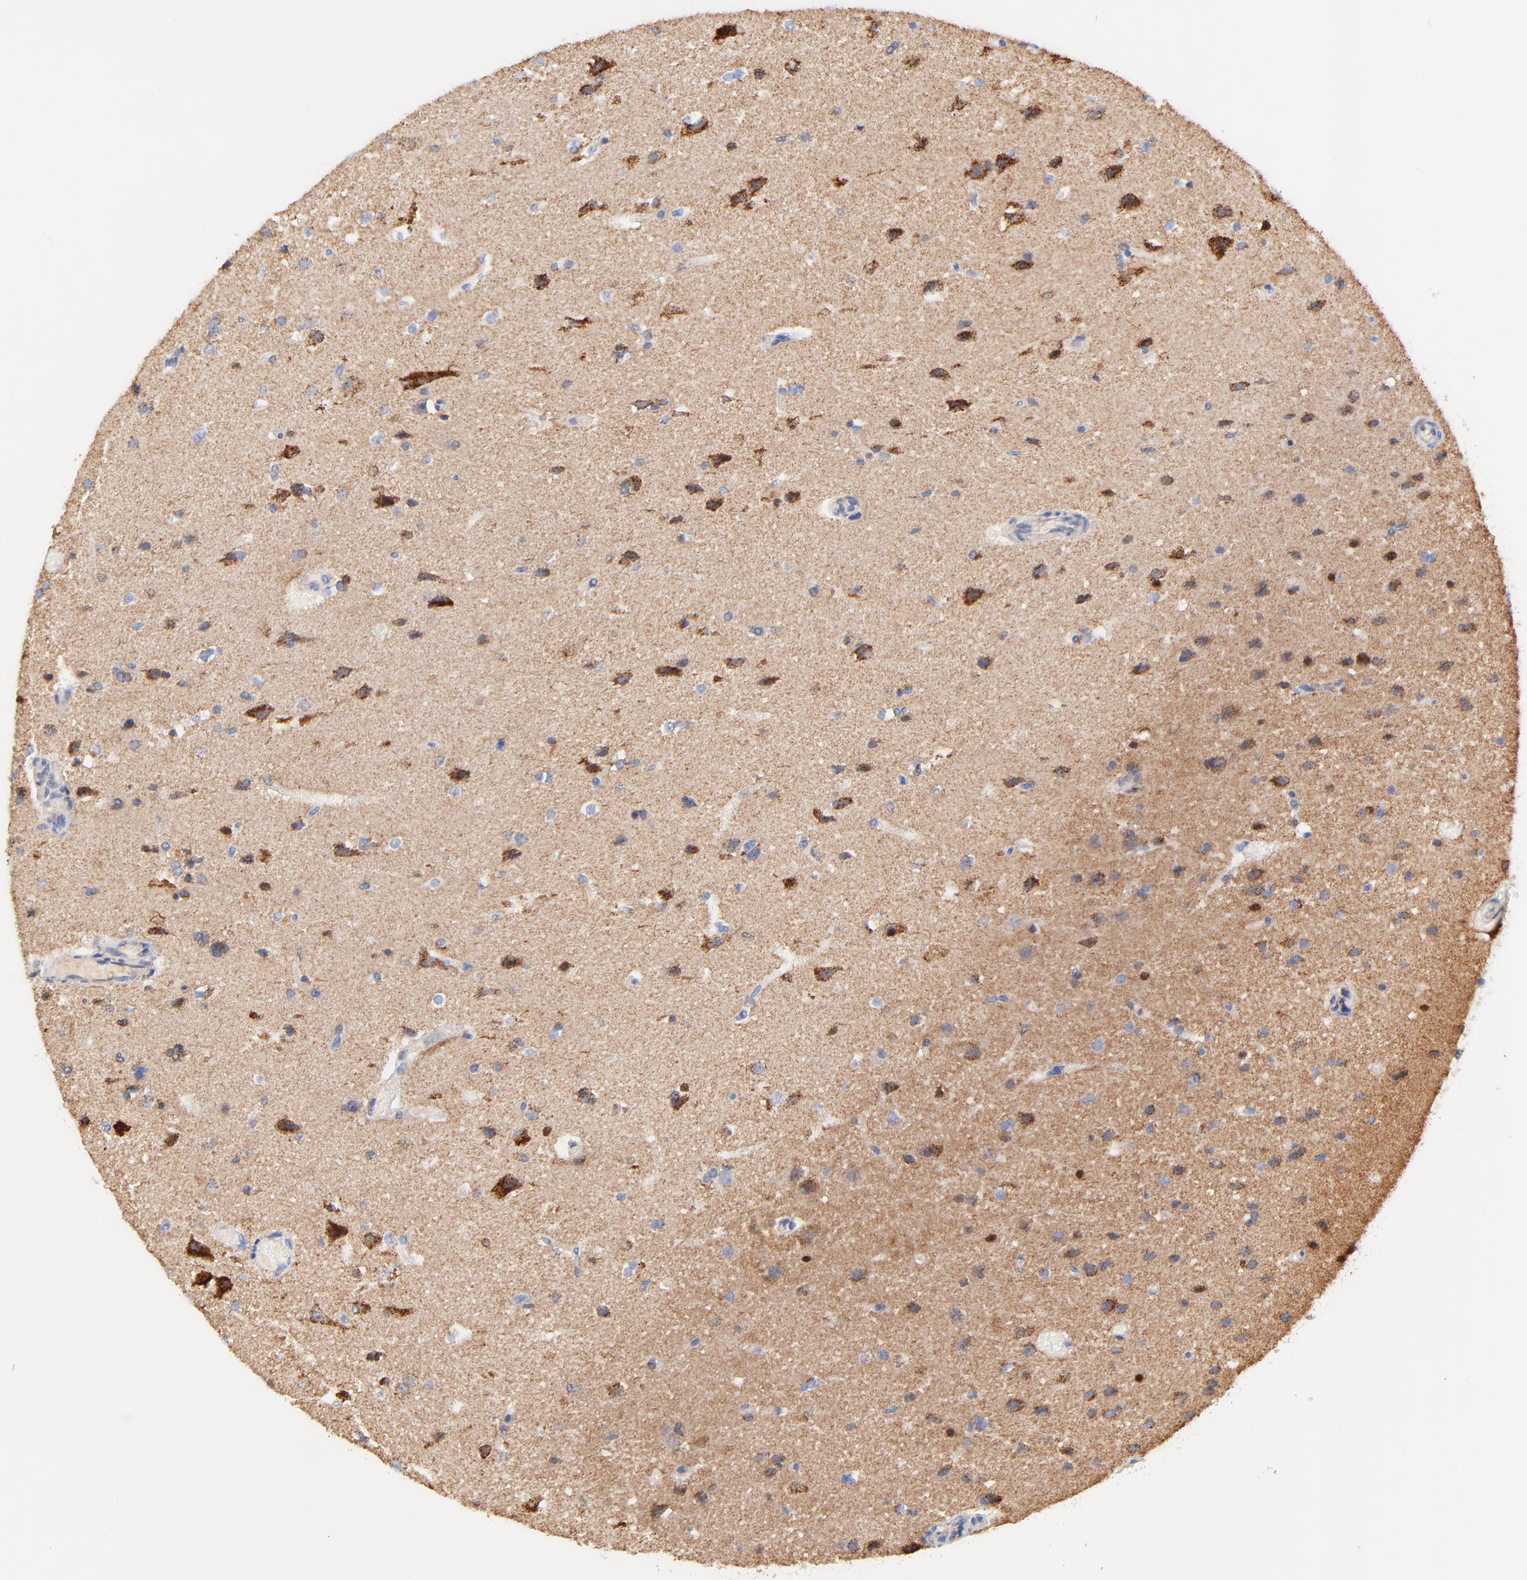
{"staining": {"intensity": "moderate", "quantity": "25%-75%", "location": "cytoplasmic/membranous"}, "tissue": "glioma", "cell_type": "Tumor cells", "image_type": "cancer", "snomed": [{"axis": "morphology", "description": "Glioma, malignant, Low grade"}, {"axis": "topography", "description": "Cerebral cortex"}], "caption": "Low-grade glioma (malignant) tissue displays moderate cytoplasmic/membranous expression in about 25%-75% of tumor cells, visualized by immunohistochemistry.", "gene": "ATP5F1D", "patient": {"sex": "female", "age": 47}}